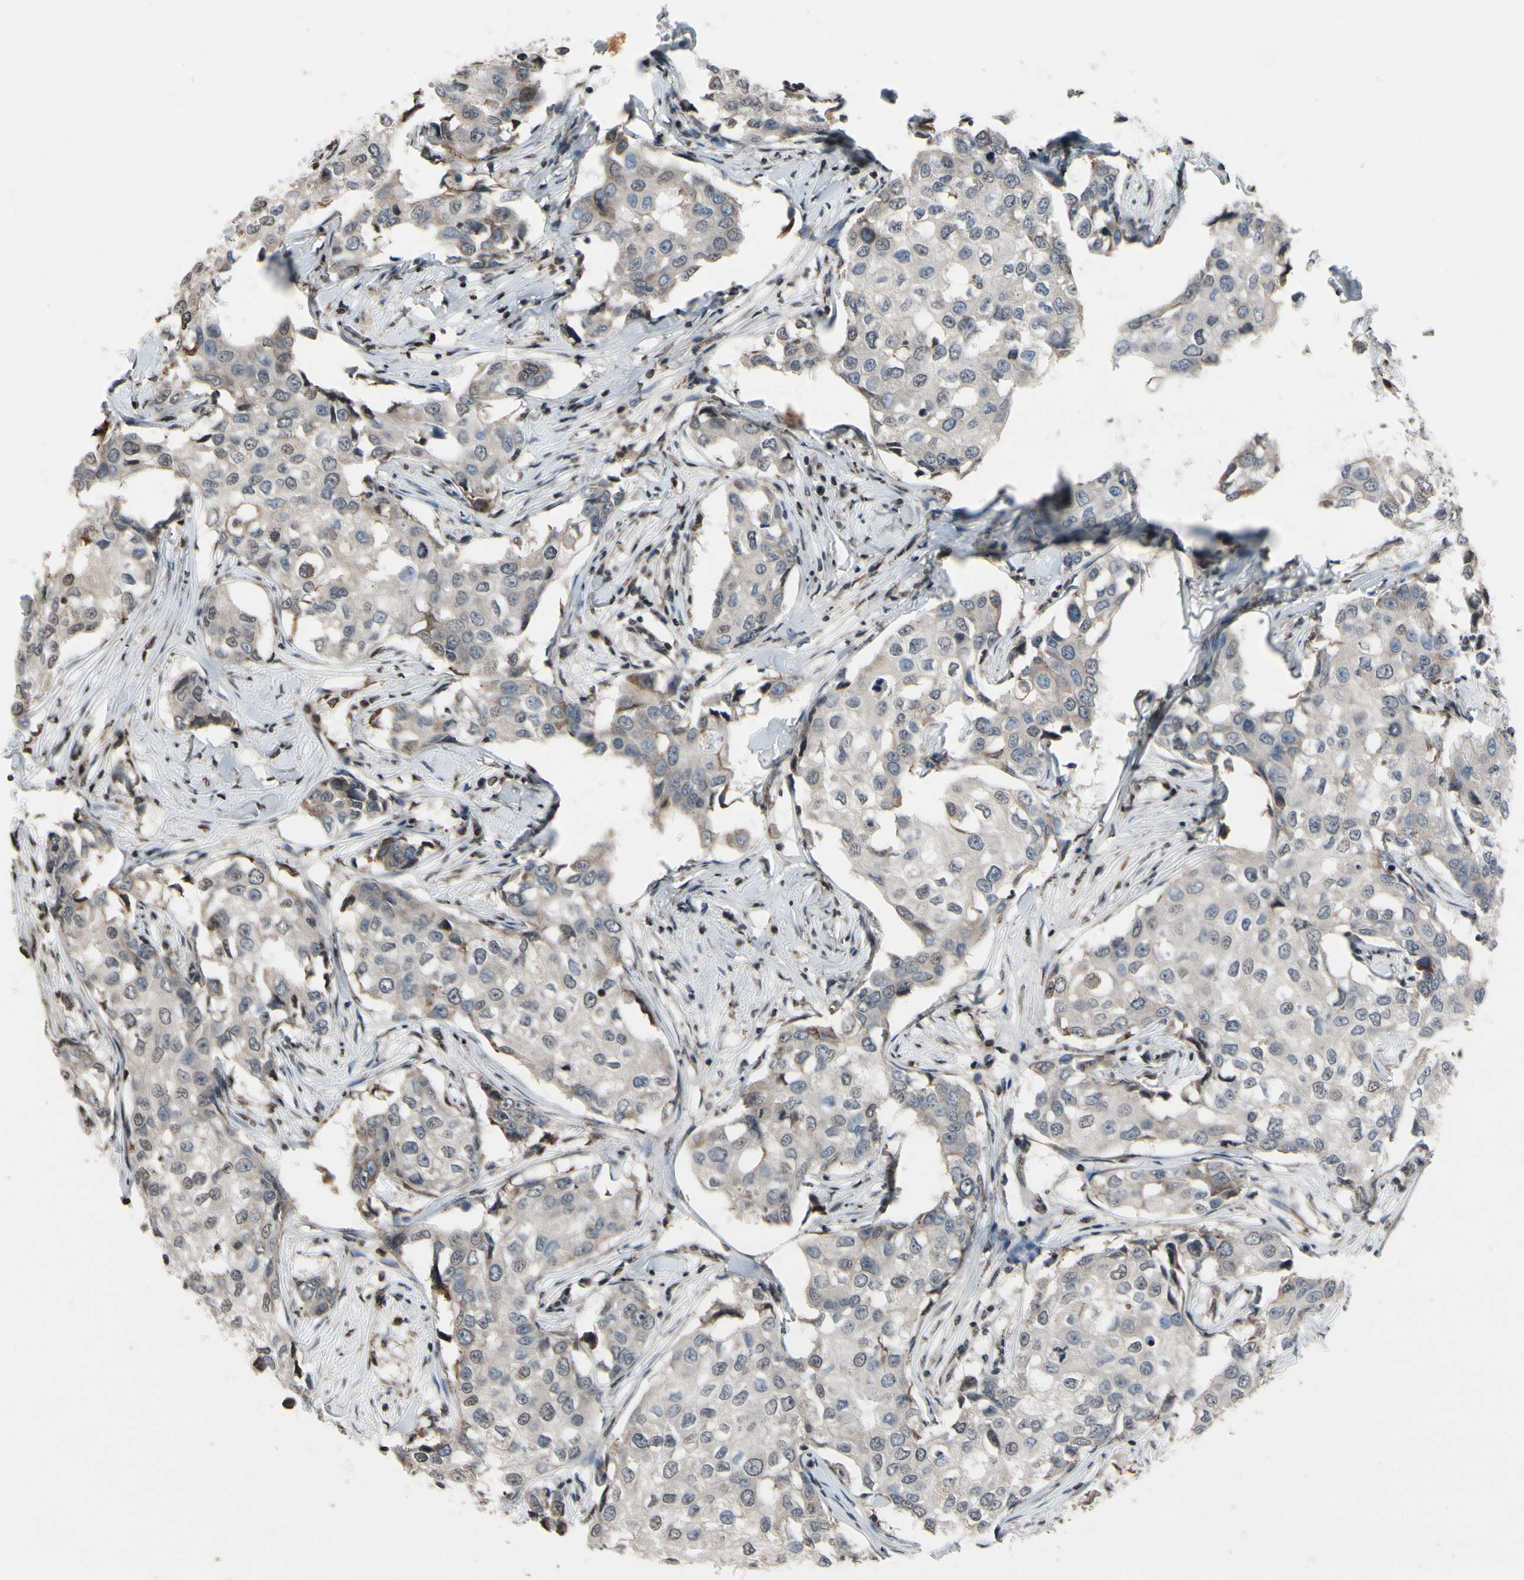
{"staining": {"intensity": "negative", "quantity": "none", "location": "none"}, "tissue": "breast cancer", "cell_type": "Tumor cells", "image_type": "cancer", "snomed": [{"axis": "morphology", "description": "Duct carcinoma"}, {"axis": "topography", "description": "Breast"}], "caption": "Tumor cells are negative for brown protein staining in breast cancer (infiltrating ductal carcinoma).", "gene": "HIPK2", "patient": {"sex": "female", "age": 27}}